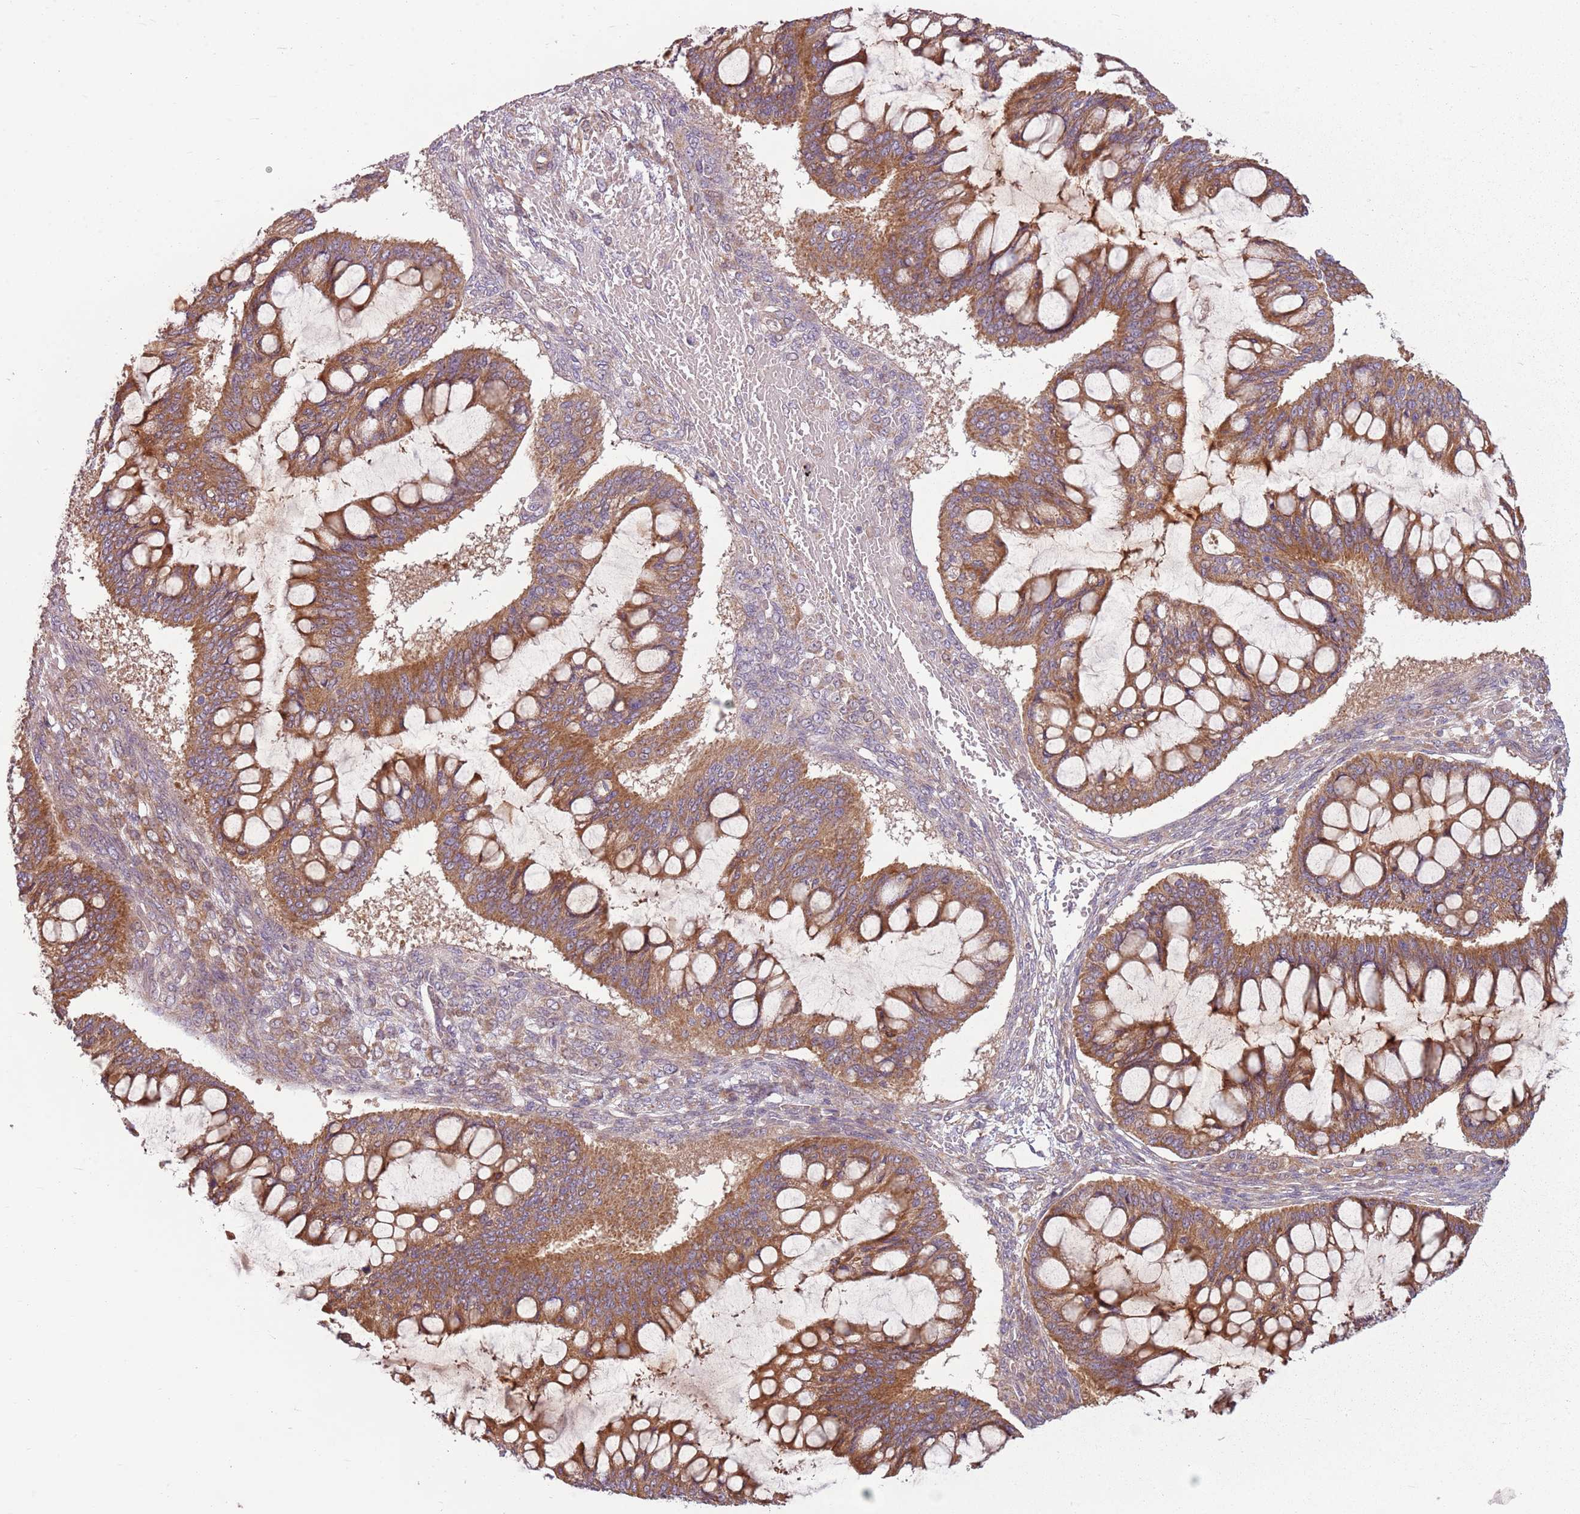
{"staining": {"intensity": "moderate", "quantity": ">75%", "location": "cytoplasmic/membranous"}, "tissue": "ovarian cancer", "cell_type": "Tumor cells", "image_type": "cancer", "snomed": [{"axis": "morphology", "description": "Cystadenocarcinoma, mucinous, NOS"}, {"axis": "topography", "description": "Ovary"}], "caption": "A high-resolution micrograph shows IHC staining of ovarian mucinous cystadenocarcinoma, which demonstrates moderate cytoplasmic/membranous staining in approximately >75% of tumor cells.", "gene": "RPL21", "patient": {"sex": "female", "age": 73}}